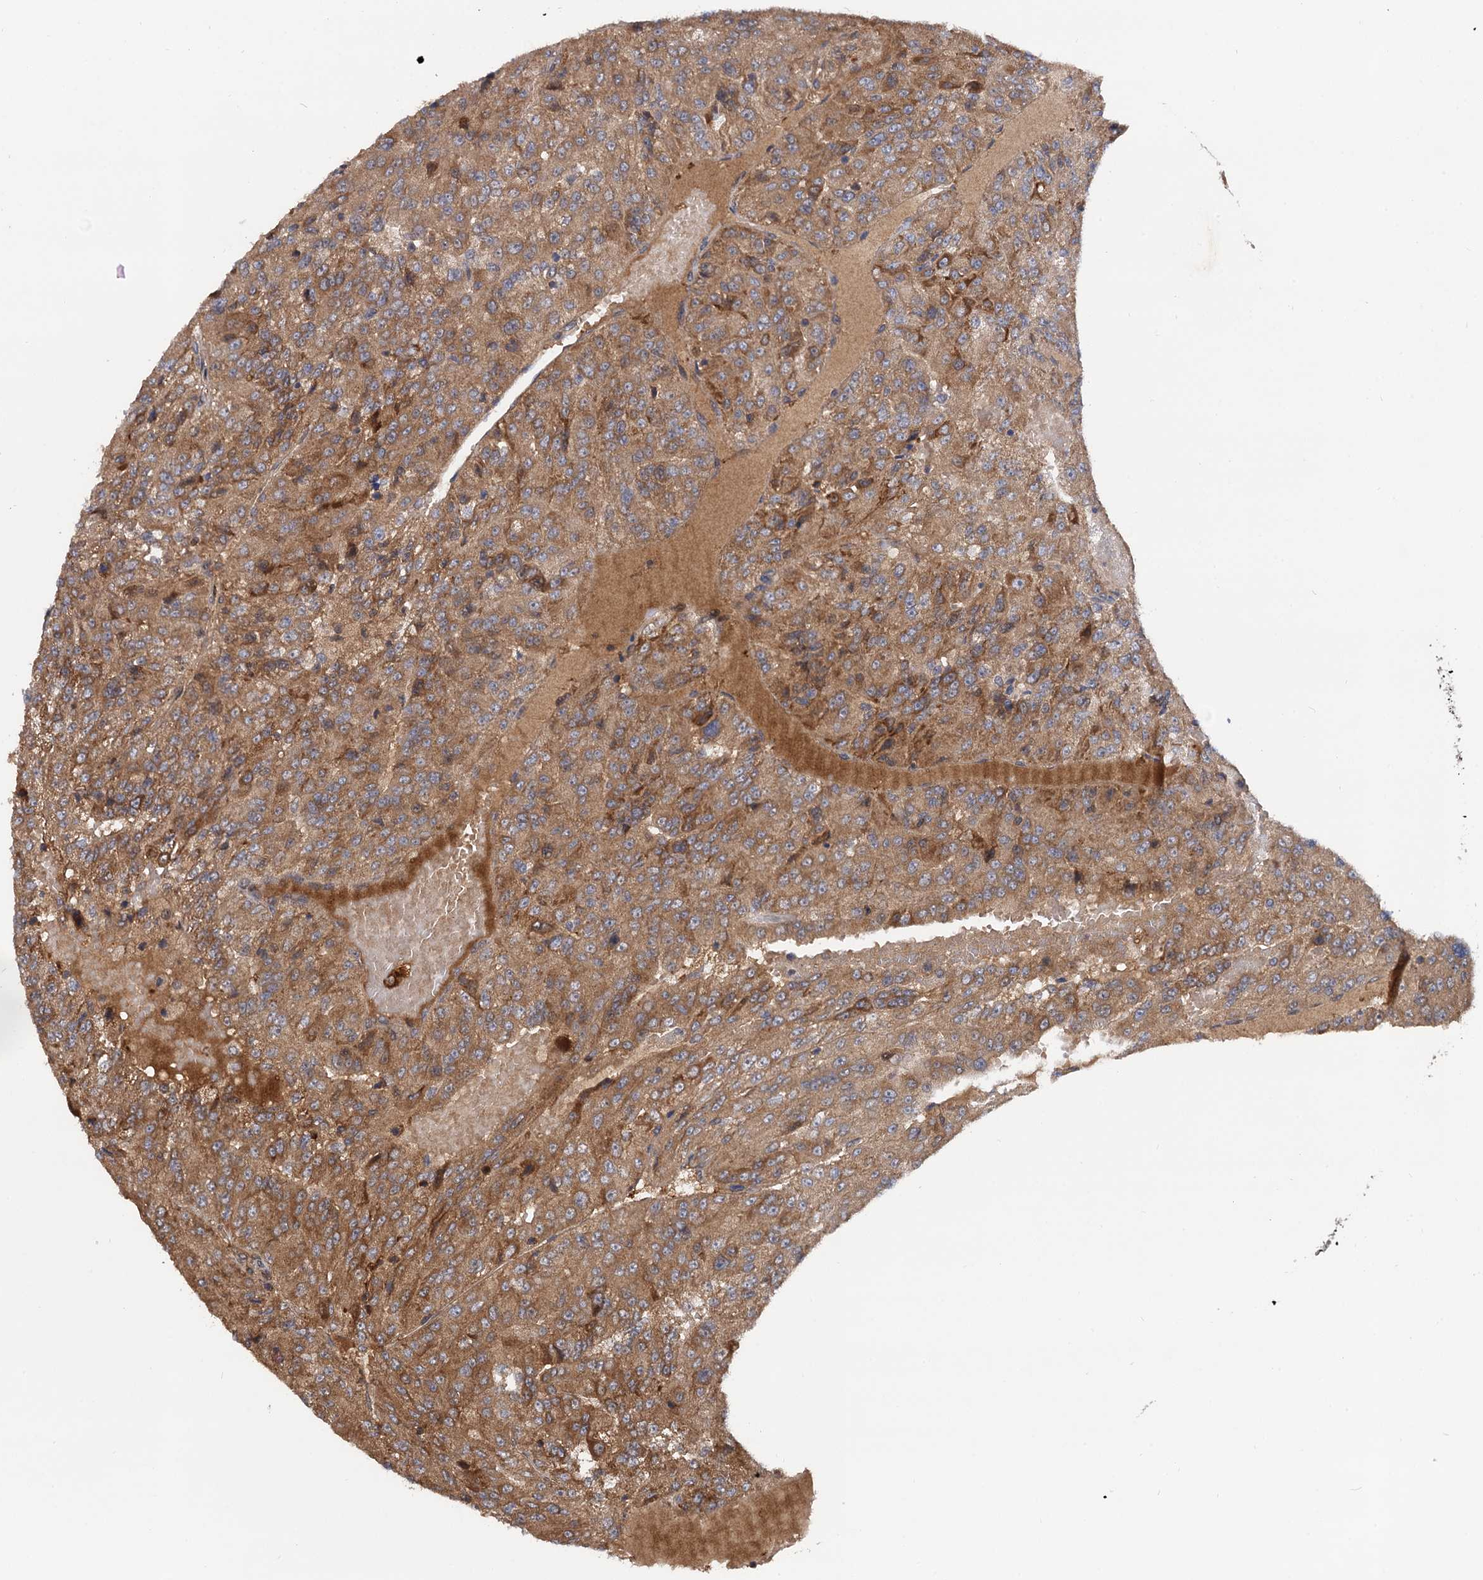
{"staining": {"intensity": "moderate", "quantity": ">75%", "location": "cytoplasmic/membranous"}, "tissue": "renal cancer", "cell_type": "Tumor cells", "image_type": "cancer", "snomed": [{"axis": "morphology", "description": "Adenocarcinoma, NOS"}, {"axis": "topography", "description": "Kidney"}], "caption": "A high-resolution image shows IHC staining of adenocarcinoma (renal), which displays moderate cytoplasmic/membranous staining in about >75% of tumor cells.", "gene": "SELENOP", "patient": {"sex": "female", "age": 63}}